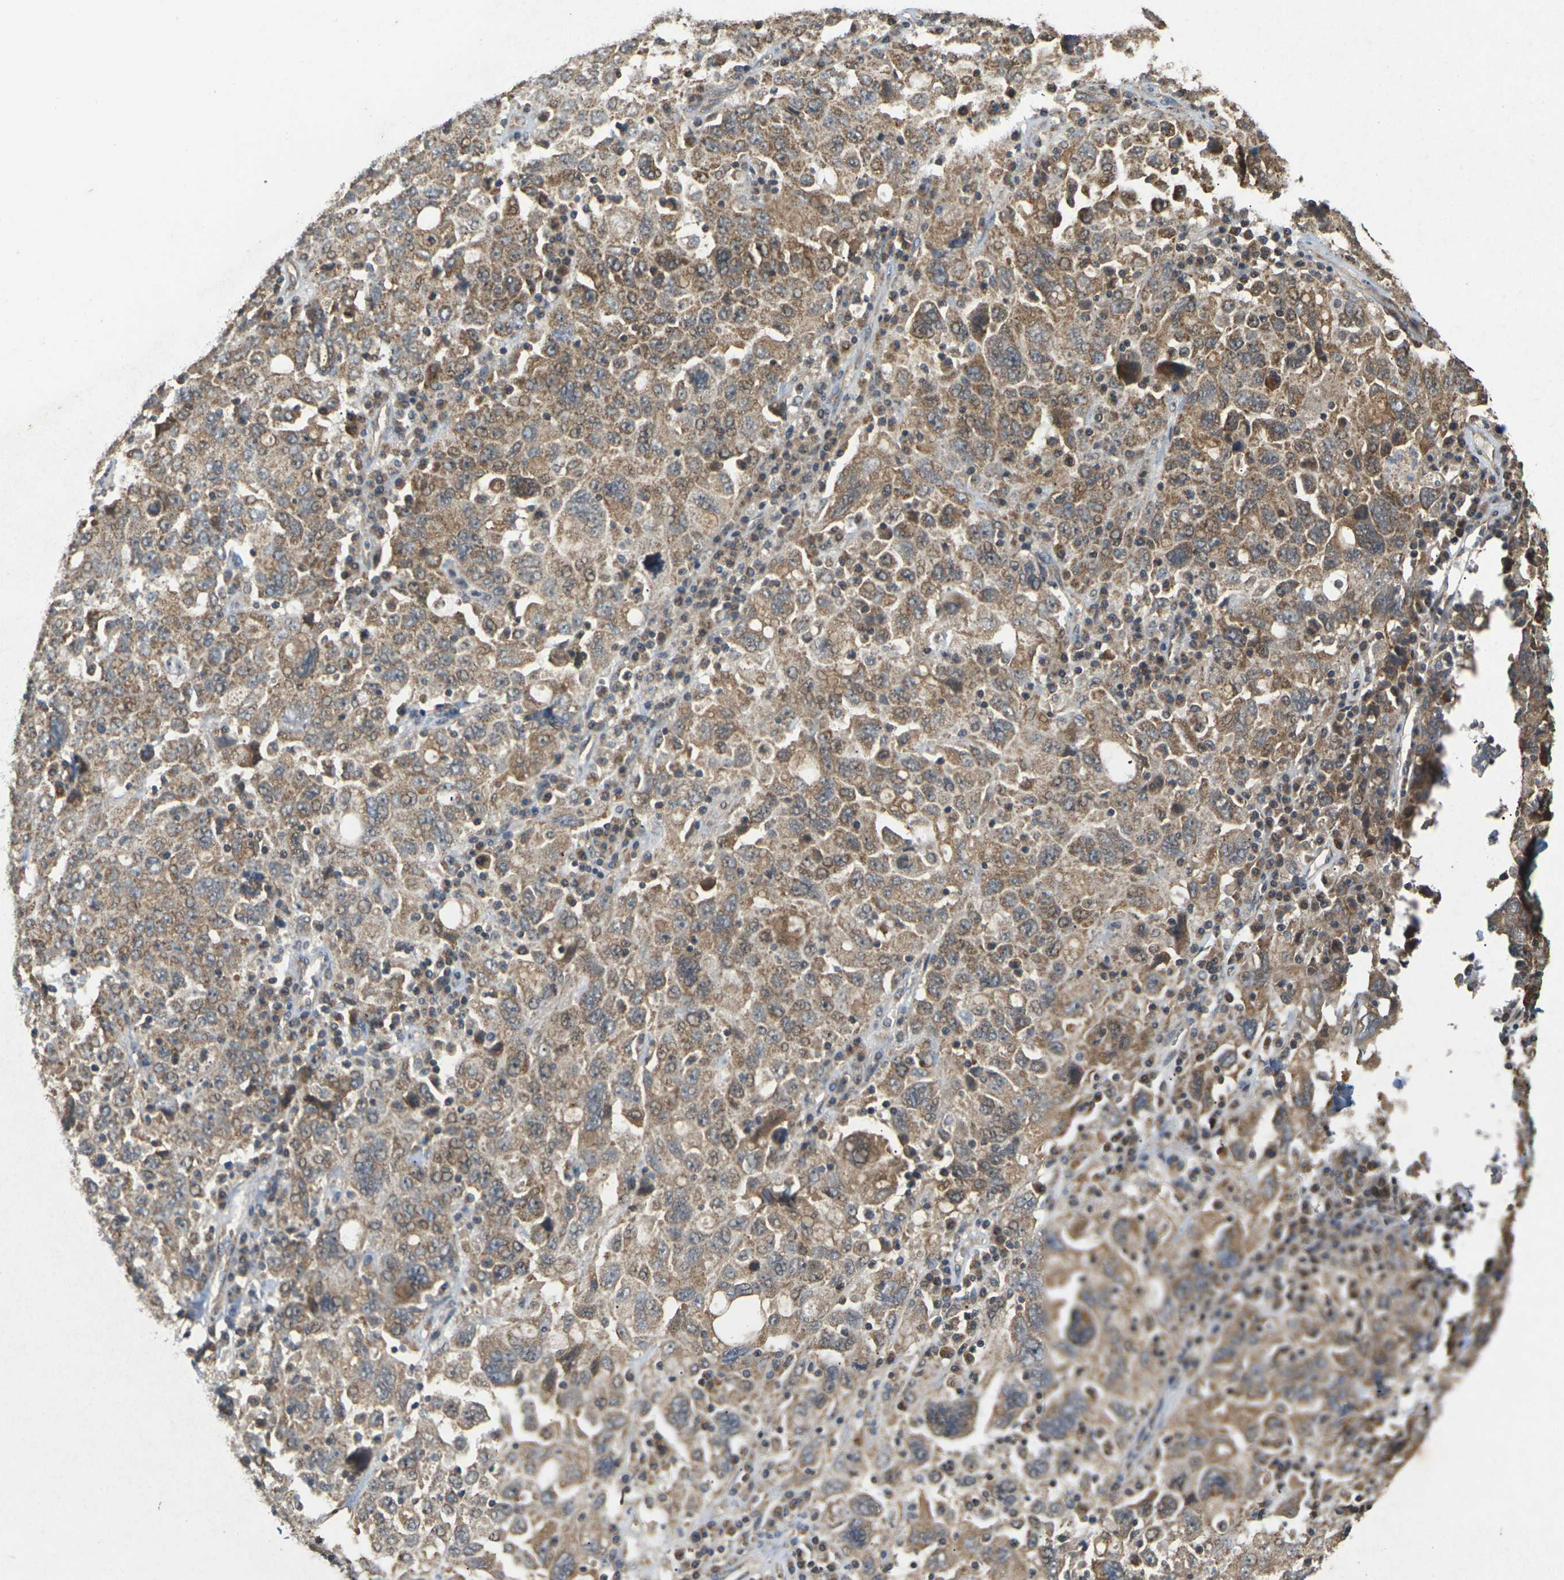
{"staining": {"intensity": "moderate", "quantity": ">75%", "location": "cytoplasmic/membranous"}, "tissue": "ovarian cancer", "cell_type": "Tumor cells", "image_type": "cancer", "snomed": [{"axis": "morphology", "description": "Carcinoma, endometroid"}, {"axis": "topography", "description": "Ovary"}], "caption": "An immunohistochemistry (IHC) photomicrograph of neoplastic tissue is shown. Protein staining in brown labels moderate cytoplasmic/membranous positivity in ovarian cancer within tumor cells.", "gene": "KSR1", "patient": {"sex": "female", "age": 62}}